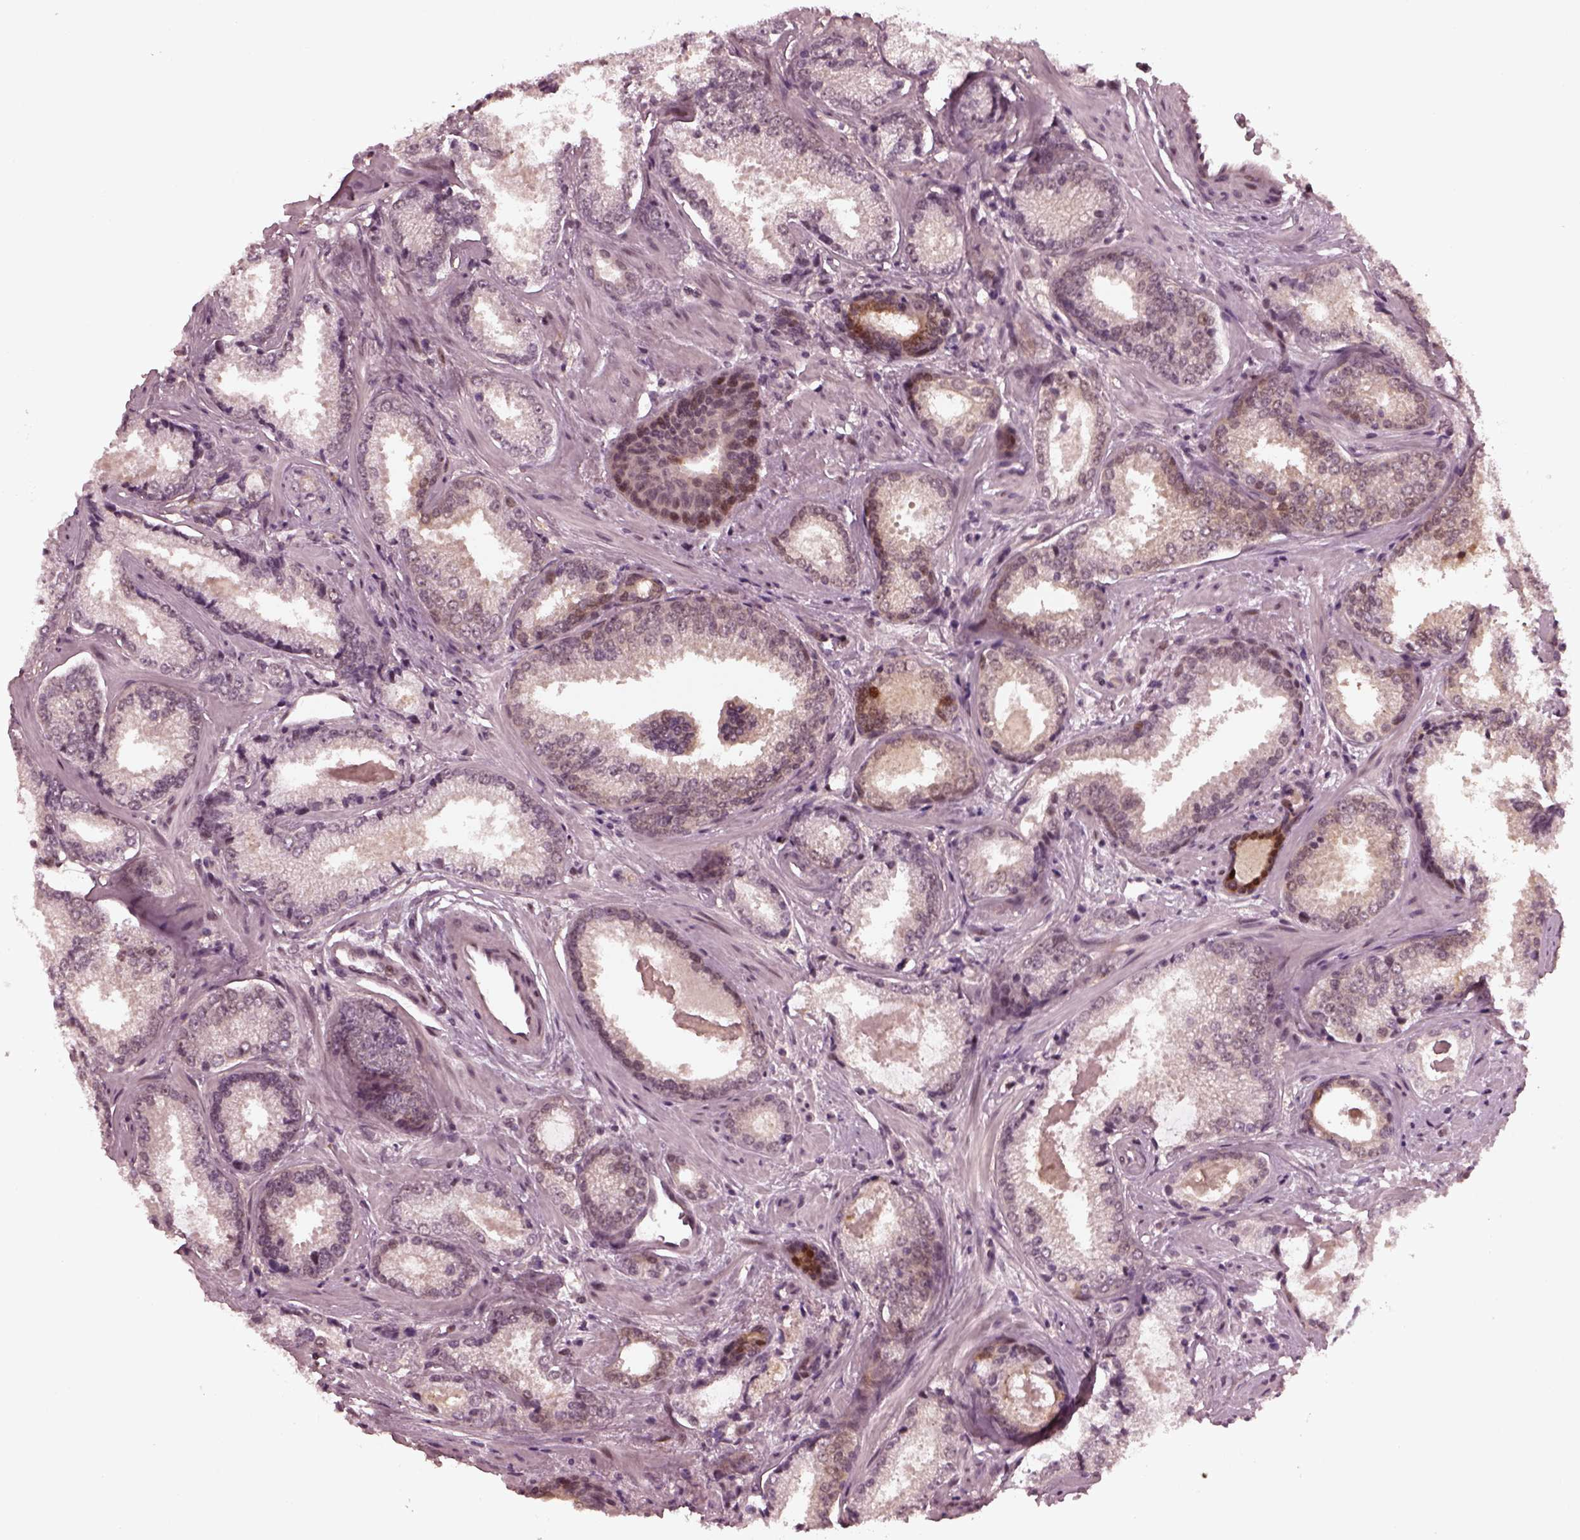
{"staining": {"intensity": "negative", "quantity": "none", "location": "none"}, "tissue": "prostate cancer", "cell_type": "Tumor cells", "image_type": "cancer", "snomed": [{"axis": "morphology", "description": "Adenocarcinoma, Low grade"}, {"axis": "topography", "description": "Prostate"}], "caption": "Photomicrograph shows no significant protein positivity in tumor cells of prostate adenocarcinoma (low-grade). (Brightfield microscopy of DAB immunohistochemistry (IHC) at high magnification).", "gene": "TRIB3", "patient": {"sex": "male", "age": 56}}